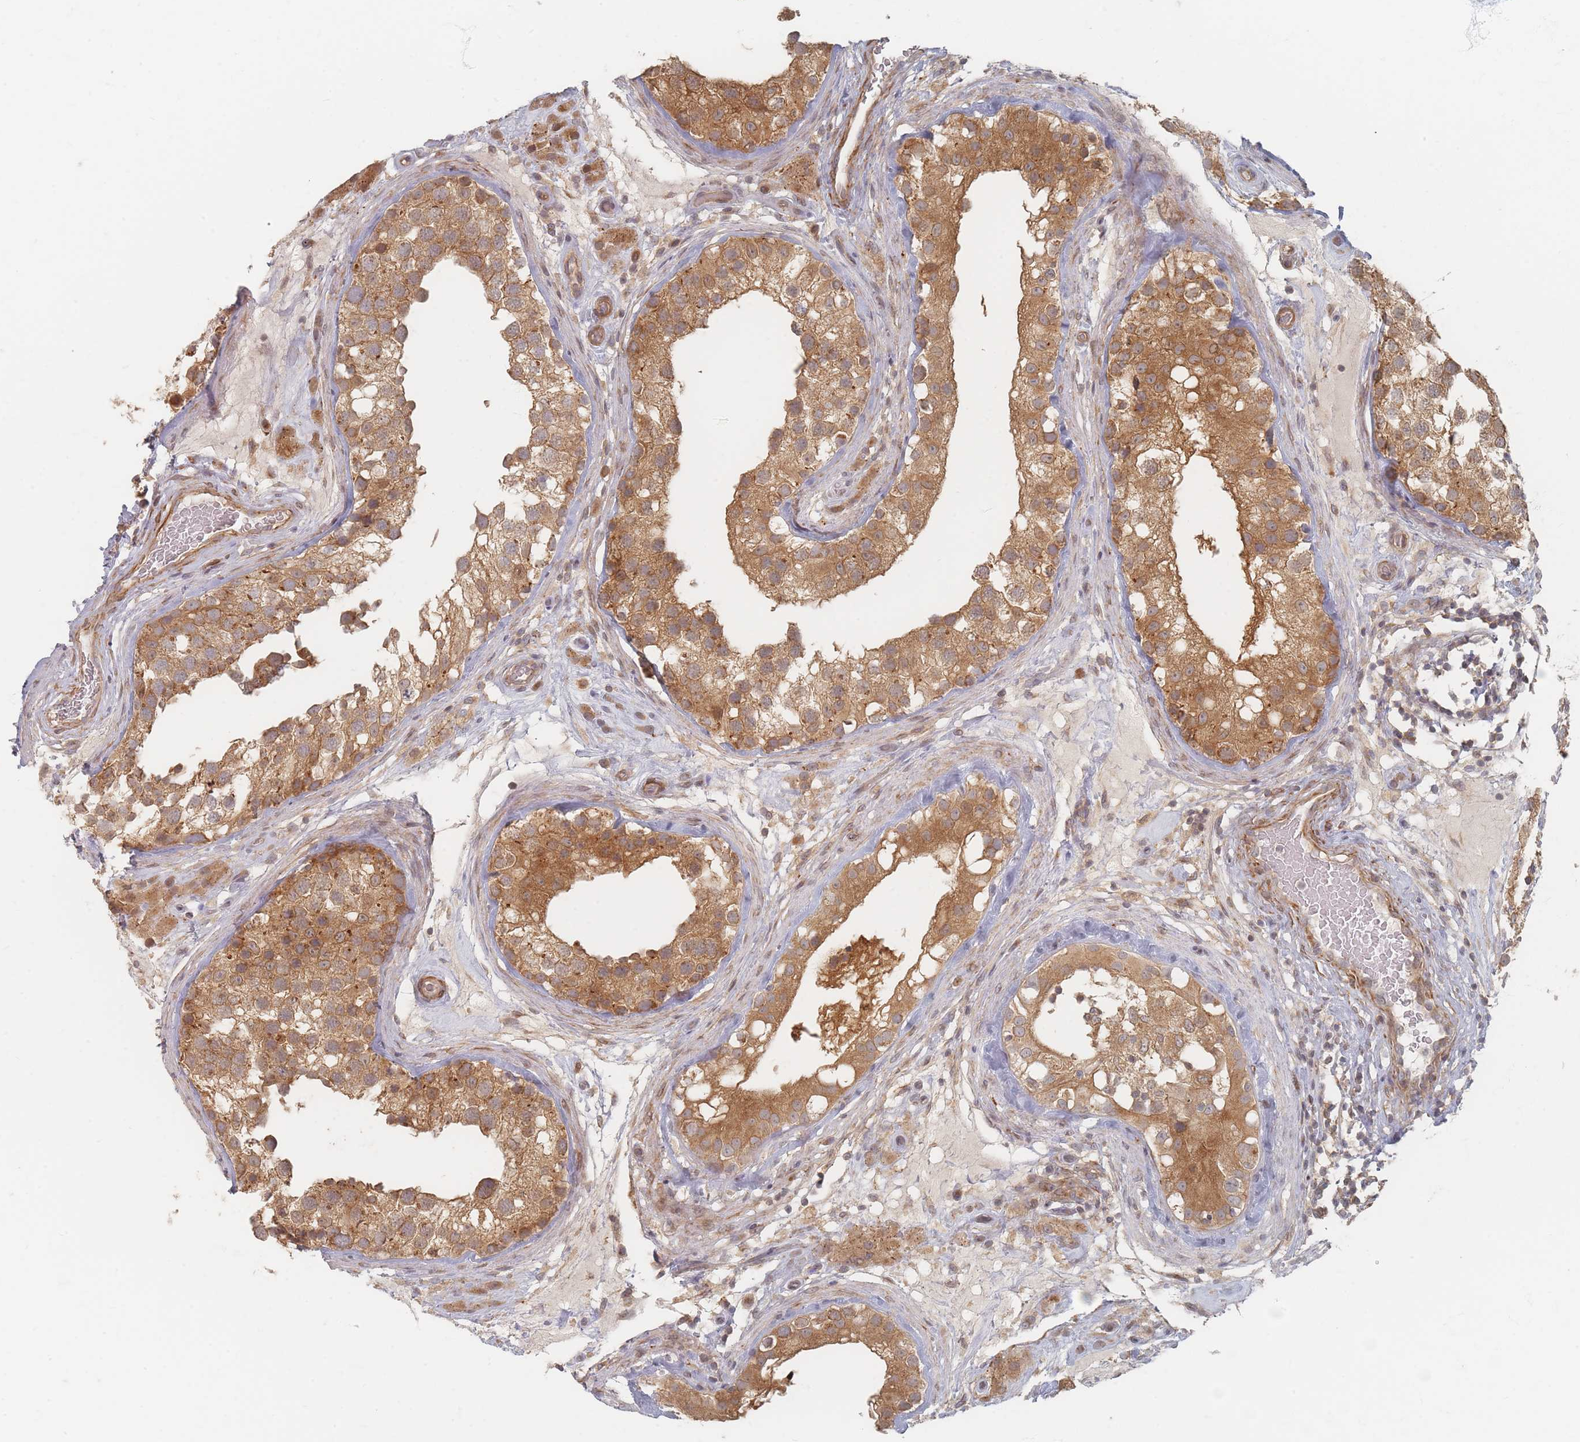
{"staining": {"intensity": "moderate", "quantity": ">75%", "location": "cytoplasmic/membranous"}, "tissue": "testis", "cell_type": "Cells in seminiferous ducts", "image_type": "normal", "snomed": [{"axis": "morphology", "description": "Normal tissue, NOS"}, {"axis": "topography", "description": "Testis"}], "caption": "The image reveals immunohistochemical staining of benign testis. There is moderate cytoplasmic/membranous staining is appreciated in about >75% of cells in seminiferous ducts. (DAB IHC, brown staining for protein, blue staining for nuclei).", "gene": "GLE1", "patient": {"sex": "male", "age": 46}}